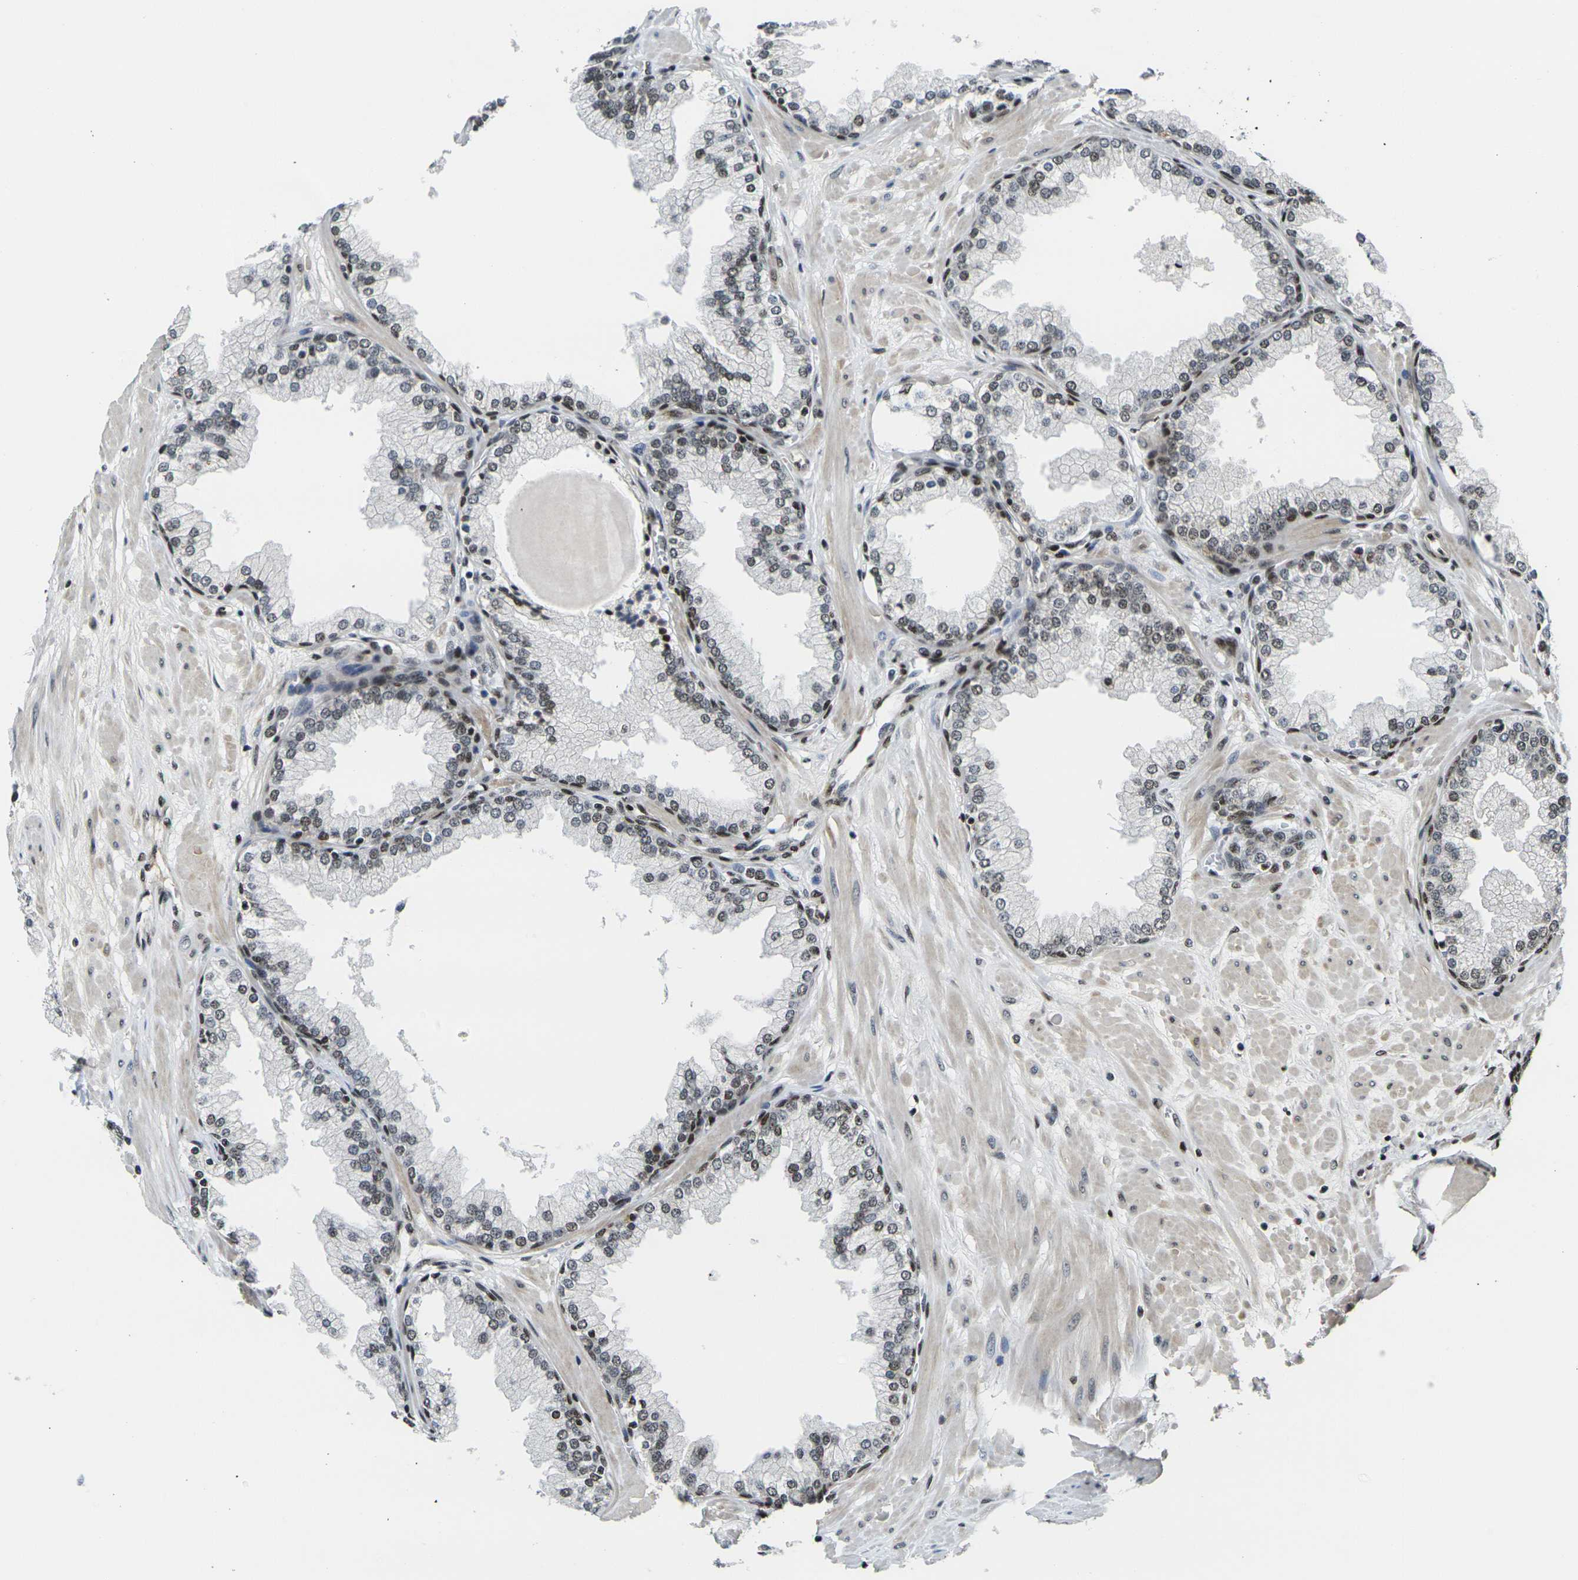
{"staining": {"intensity": "moderate", "quantity": "25%-75%", "location": "nuclear"}, "tissue": "prostate", "cell_type": "Glandular cells", "image_type": "normal", "snomed": [{"axis": "morphology", "description": "Normal tissue, NOS"}, {"axis": "topography", "description": "Prostate"}], "caption": "High-magnification brightfield microscopy of benign prostate stained with DAB (brown) and counterstained with hematoxylin (blue). glandular cells exhibit moderate nuclear expression is identified in about25%-75% of cells. (DAB IHC with brightfield microscopy, high magnification).", "gene": "H1", "patient": {"sex": "male", "age": 51}}